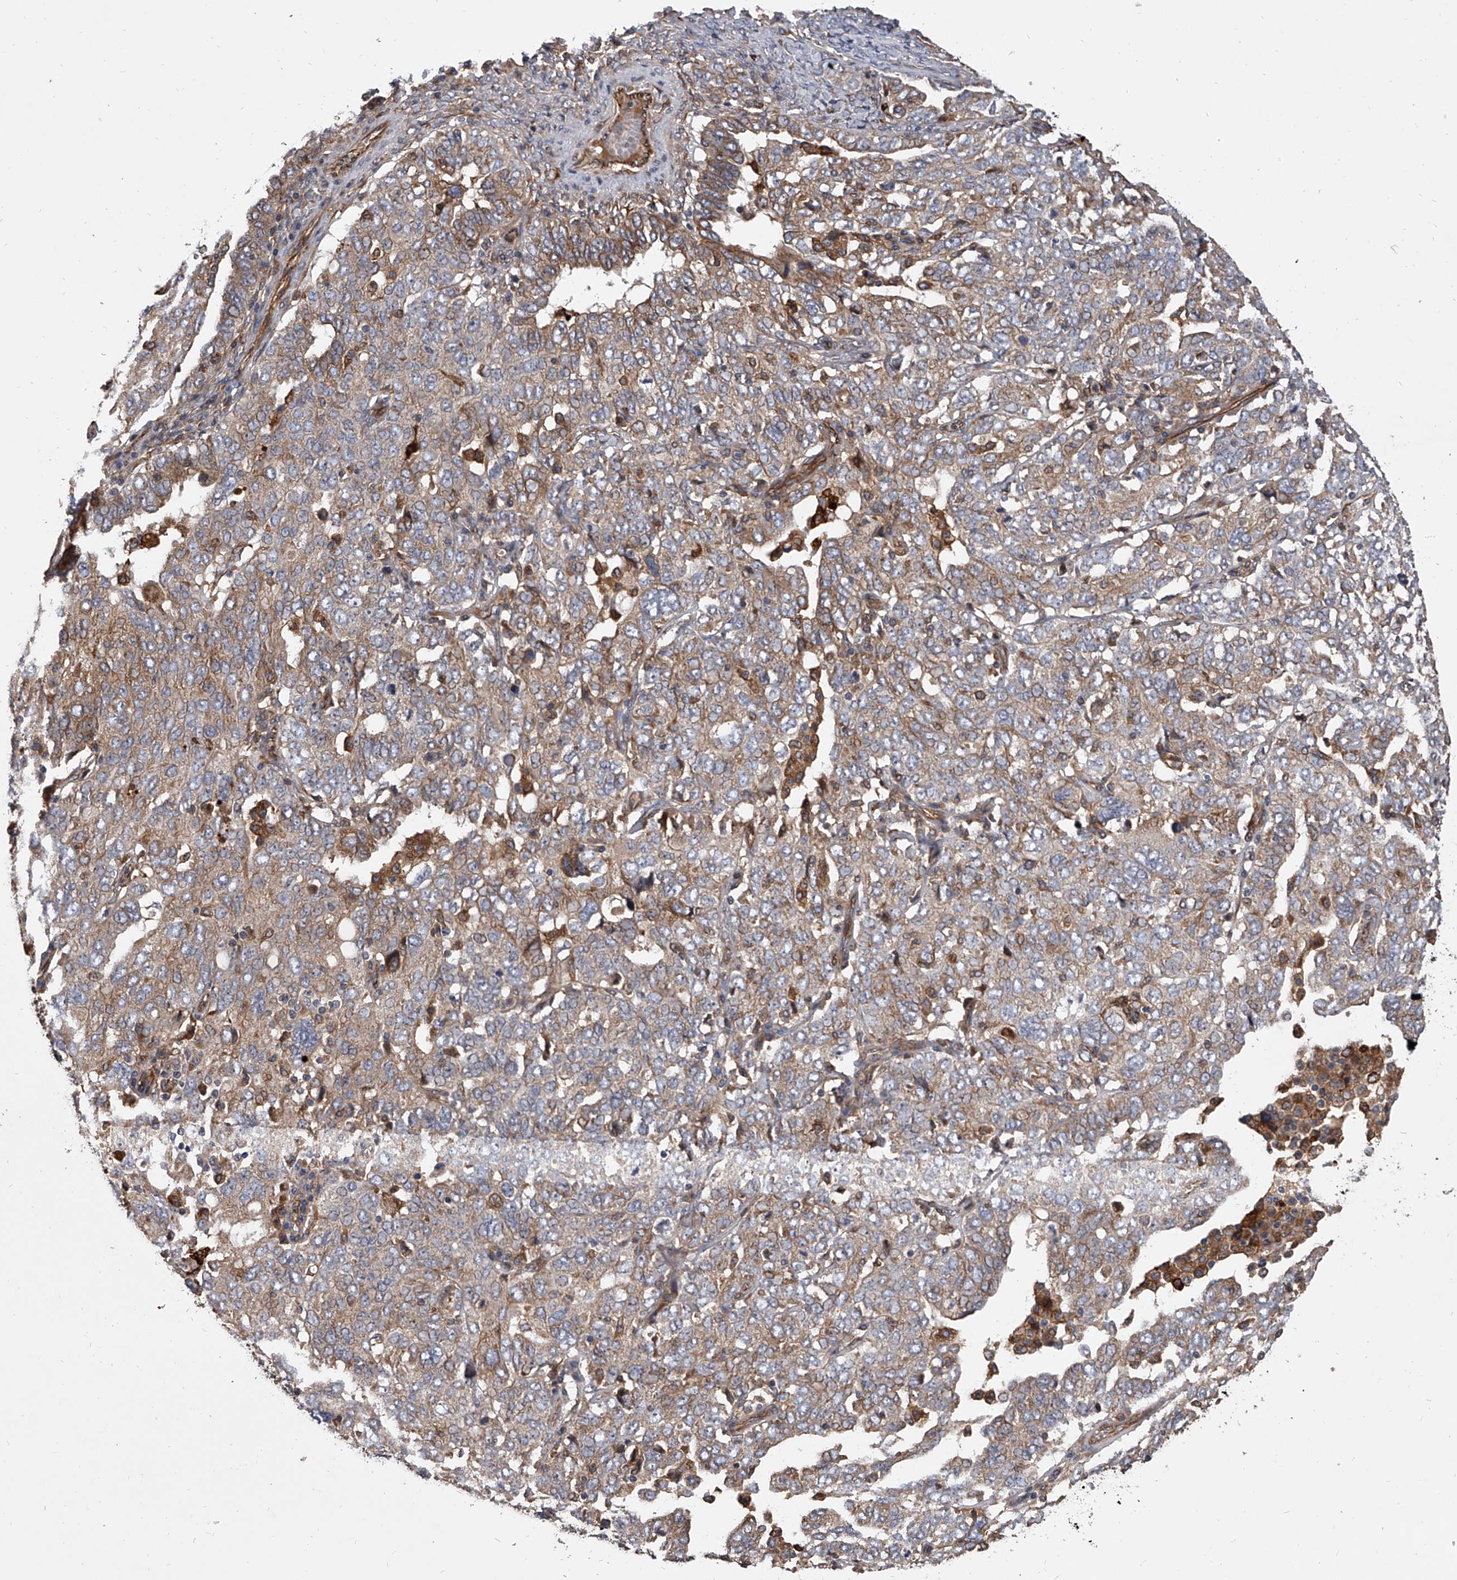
{"staining": {"intensity": "moderate", "quantity": "25%-75%", "location": "cytoplasmic/membranous"}, "tissue": "ovarian cancer", "cell_type": "Tumor cells", "image_type": "cancer", "snomed": [{"axis": "morphology", "description": "Carcinoma, endometroid"}, {"axis": "topography", "description": "Ovary"}], "caption": "The image shows immunohistochemical staining of ovarian cancer (endometroid carcinoma). There is moderate cytoplasmic/membranous staining is seen in about 25%-75% of tumor cells.", "gene": "EXOC4", "patient": {"sex": "female", "age": 62}}